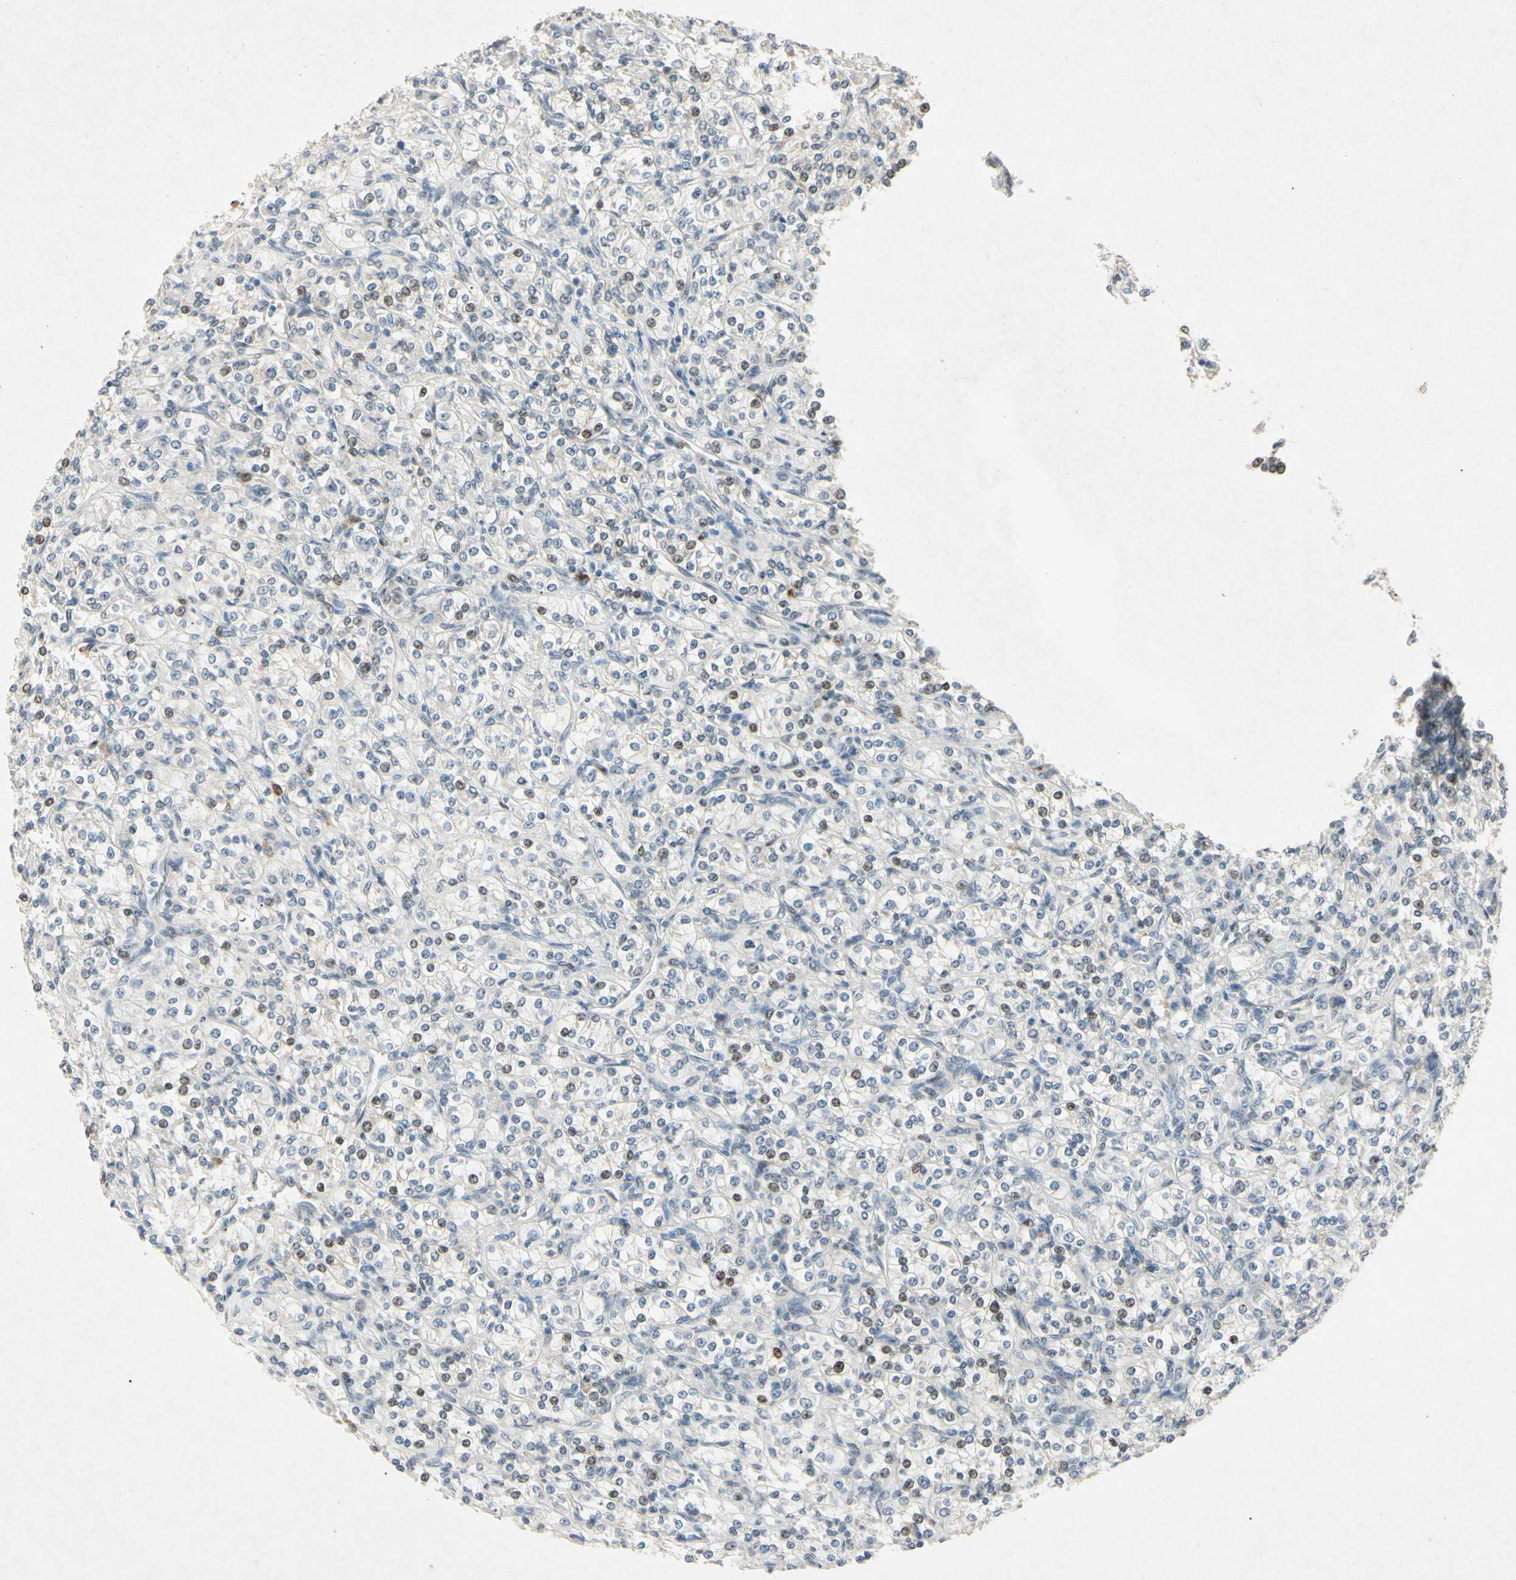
{"staining": {"intensity": "weak", "quantity": "<25%", "location": "nuclear"}, "tissue": "renal cancer", "cell_type": "Tumor cells", "image_type": "cancer", "snomed": [{"axis": "morphology", "description": "Adenocarcinoma, NOS"}, {"axis": "topography", "description": "Kidney"}], "caption": "A histopathology image of human renal adenocarcinoma is negative for staining in tumor cells.", "gene": "HSPA1B", "patient": {"sex": "male", "age": 77}}